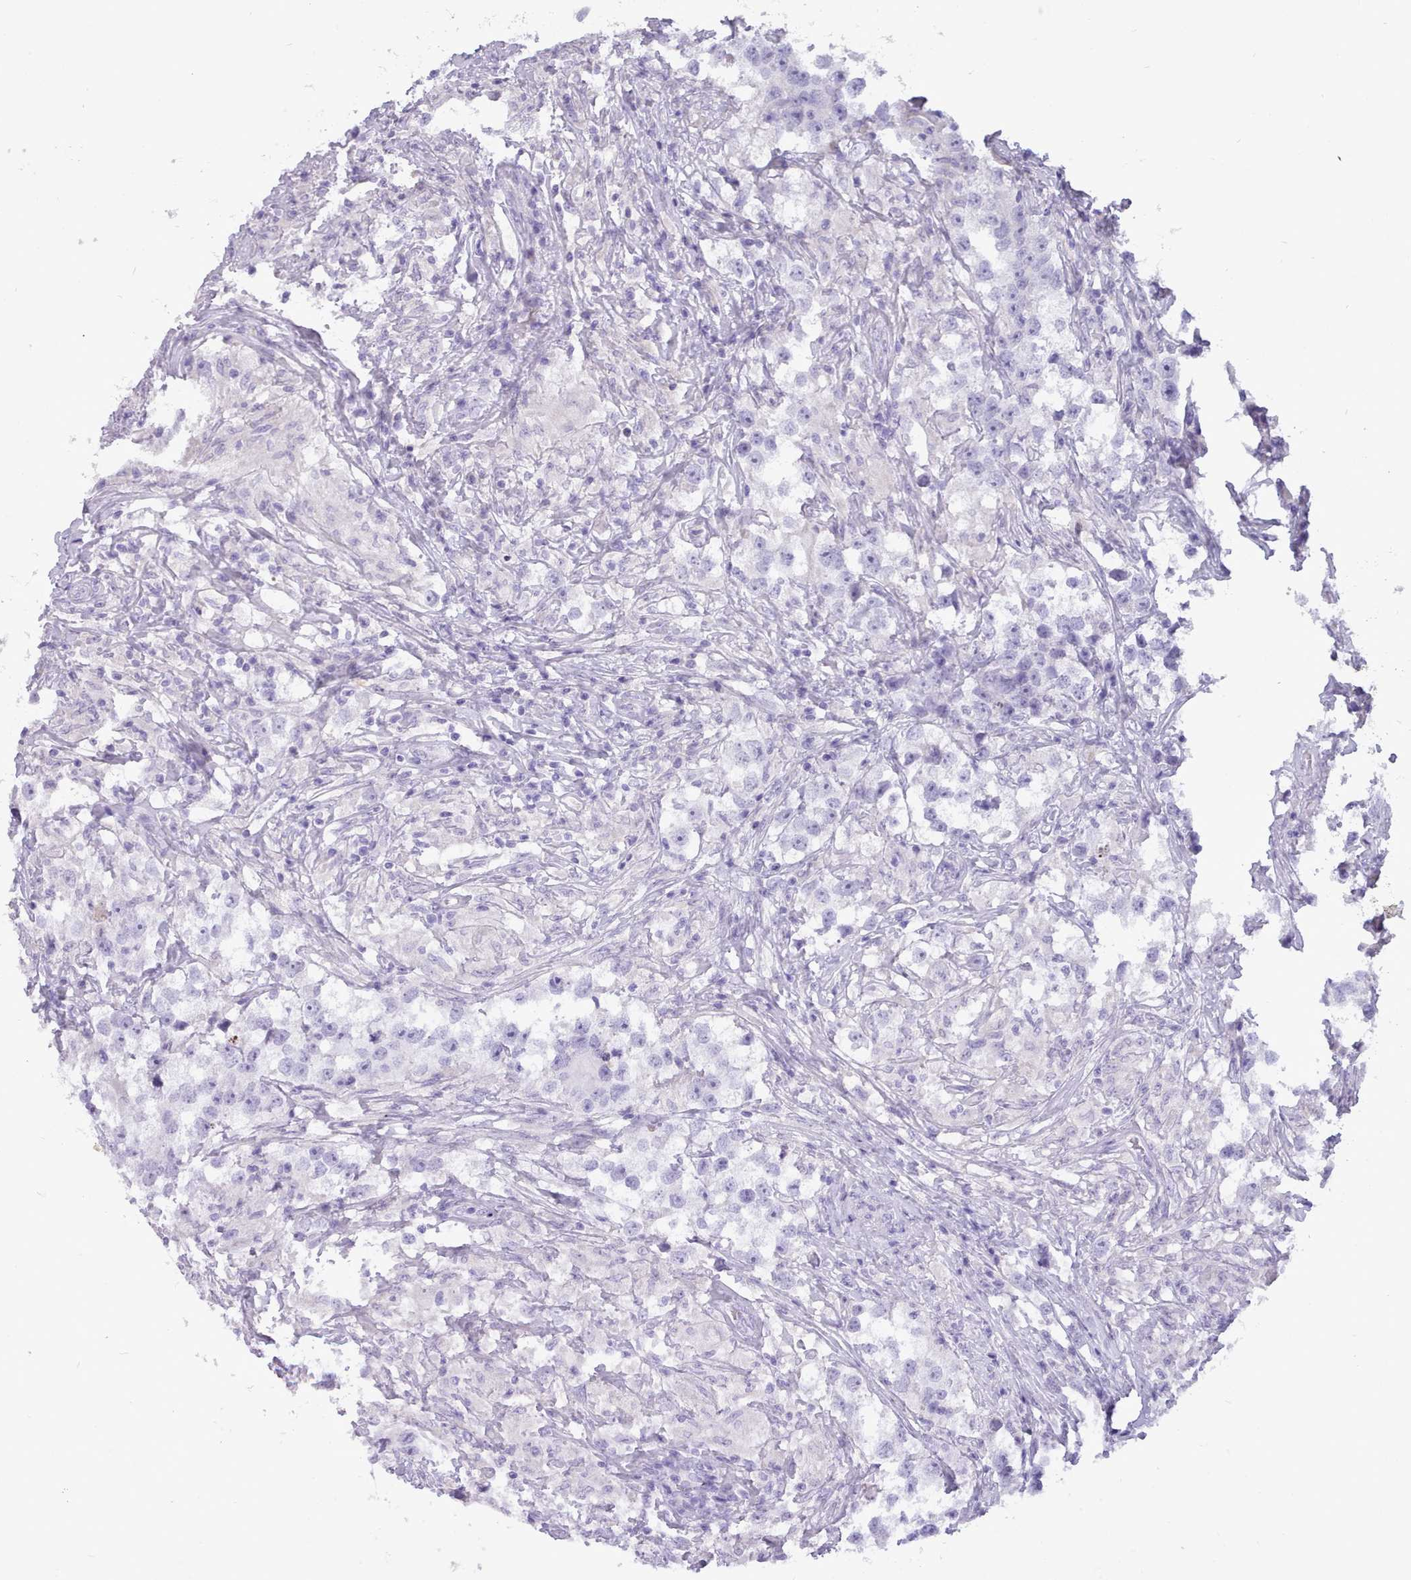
{"staining": {"intensity": "negative", "quantity": "none", "location": "none"}, "tissue": "testis cancer", "cell_type": "Tumor cells", "image_type": "cancer", "snomed": [{"axis": "morphology", "description": "Seminoma, NOS"}, {"axis": "topography", "description": "Testis"}], "caption": "This is a photomicrograph of IHC staining of seminoma (testis), which shows no expression in tumor cells. (Stains: DAB (3,3'-diaminobenzidine) IHC with hematoxylin counter stain, Microscopy: brightfield microscopy at high magnification).", "gene": "CYP2A13", "patient": {"sex": "male", "age": 46}}